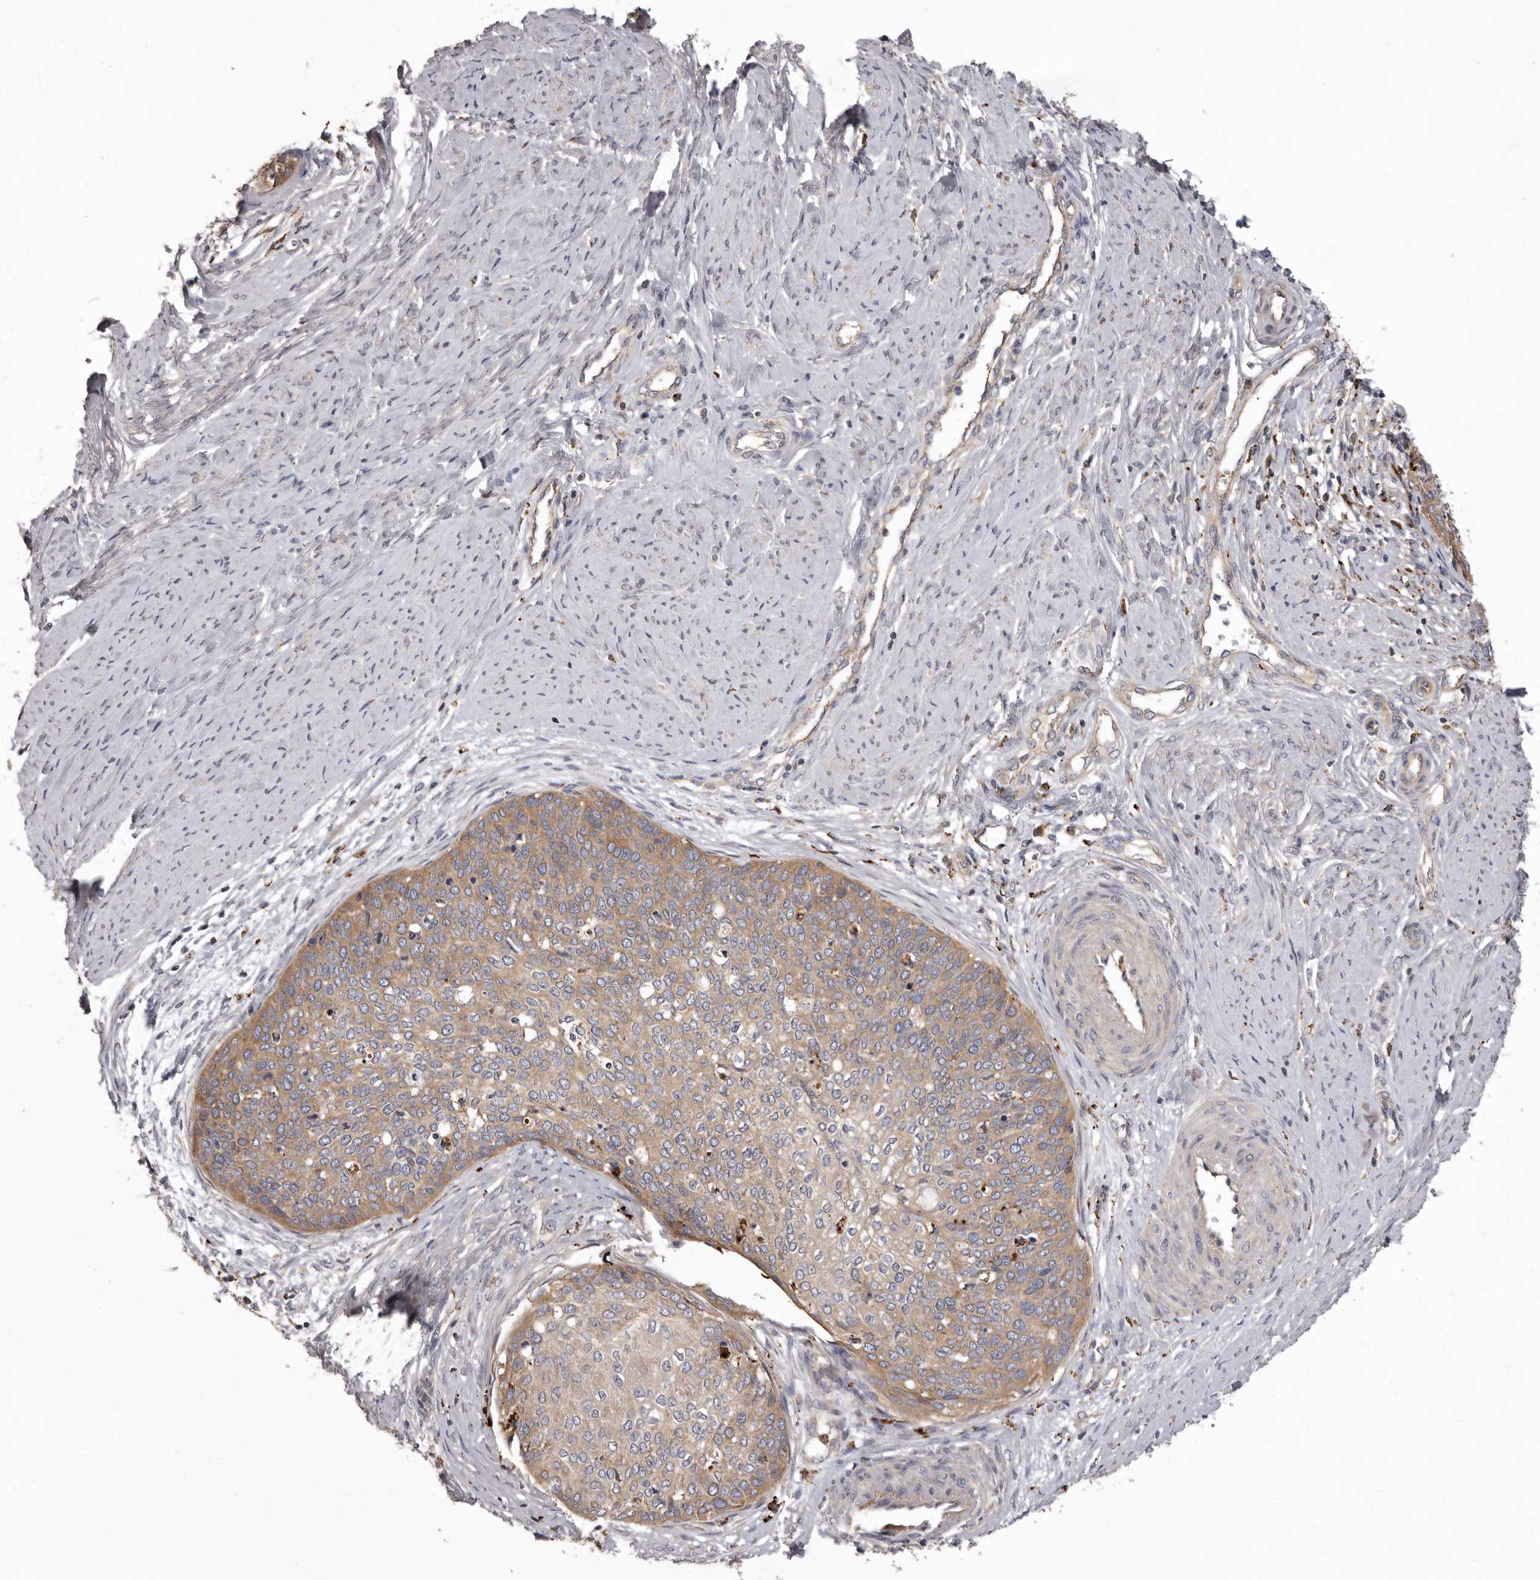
{"staining": {"intensity": "moderate", "quantity": "25%-75%", "location": "cytoplasmic/membranous"}, "tissue": "cervical cancer", "cell_type": "Tumor cells", "image_type": "cancer", "snomed": [{"axis": "morphology", "description": "Squamous cell carcinoma, NOS"}, {"axis": "topography", "description": "Cervix"}], "caption": "An immunohistochemistry (IHC) micrograph of neoplastic tissue is shown. Protein staining in brown shows moderate cytoplasmic/membranous positivity in cervical squamous cell carcinoma within tumor cells.", "gene": "WDR47", "patient": {"sex": "female", "age": 37}}